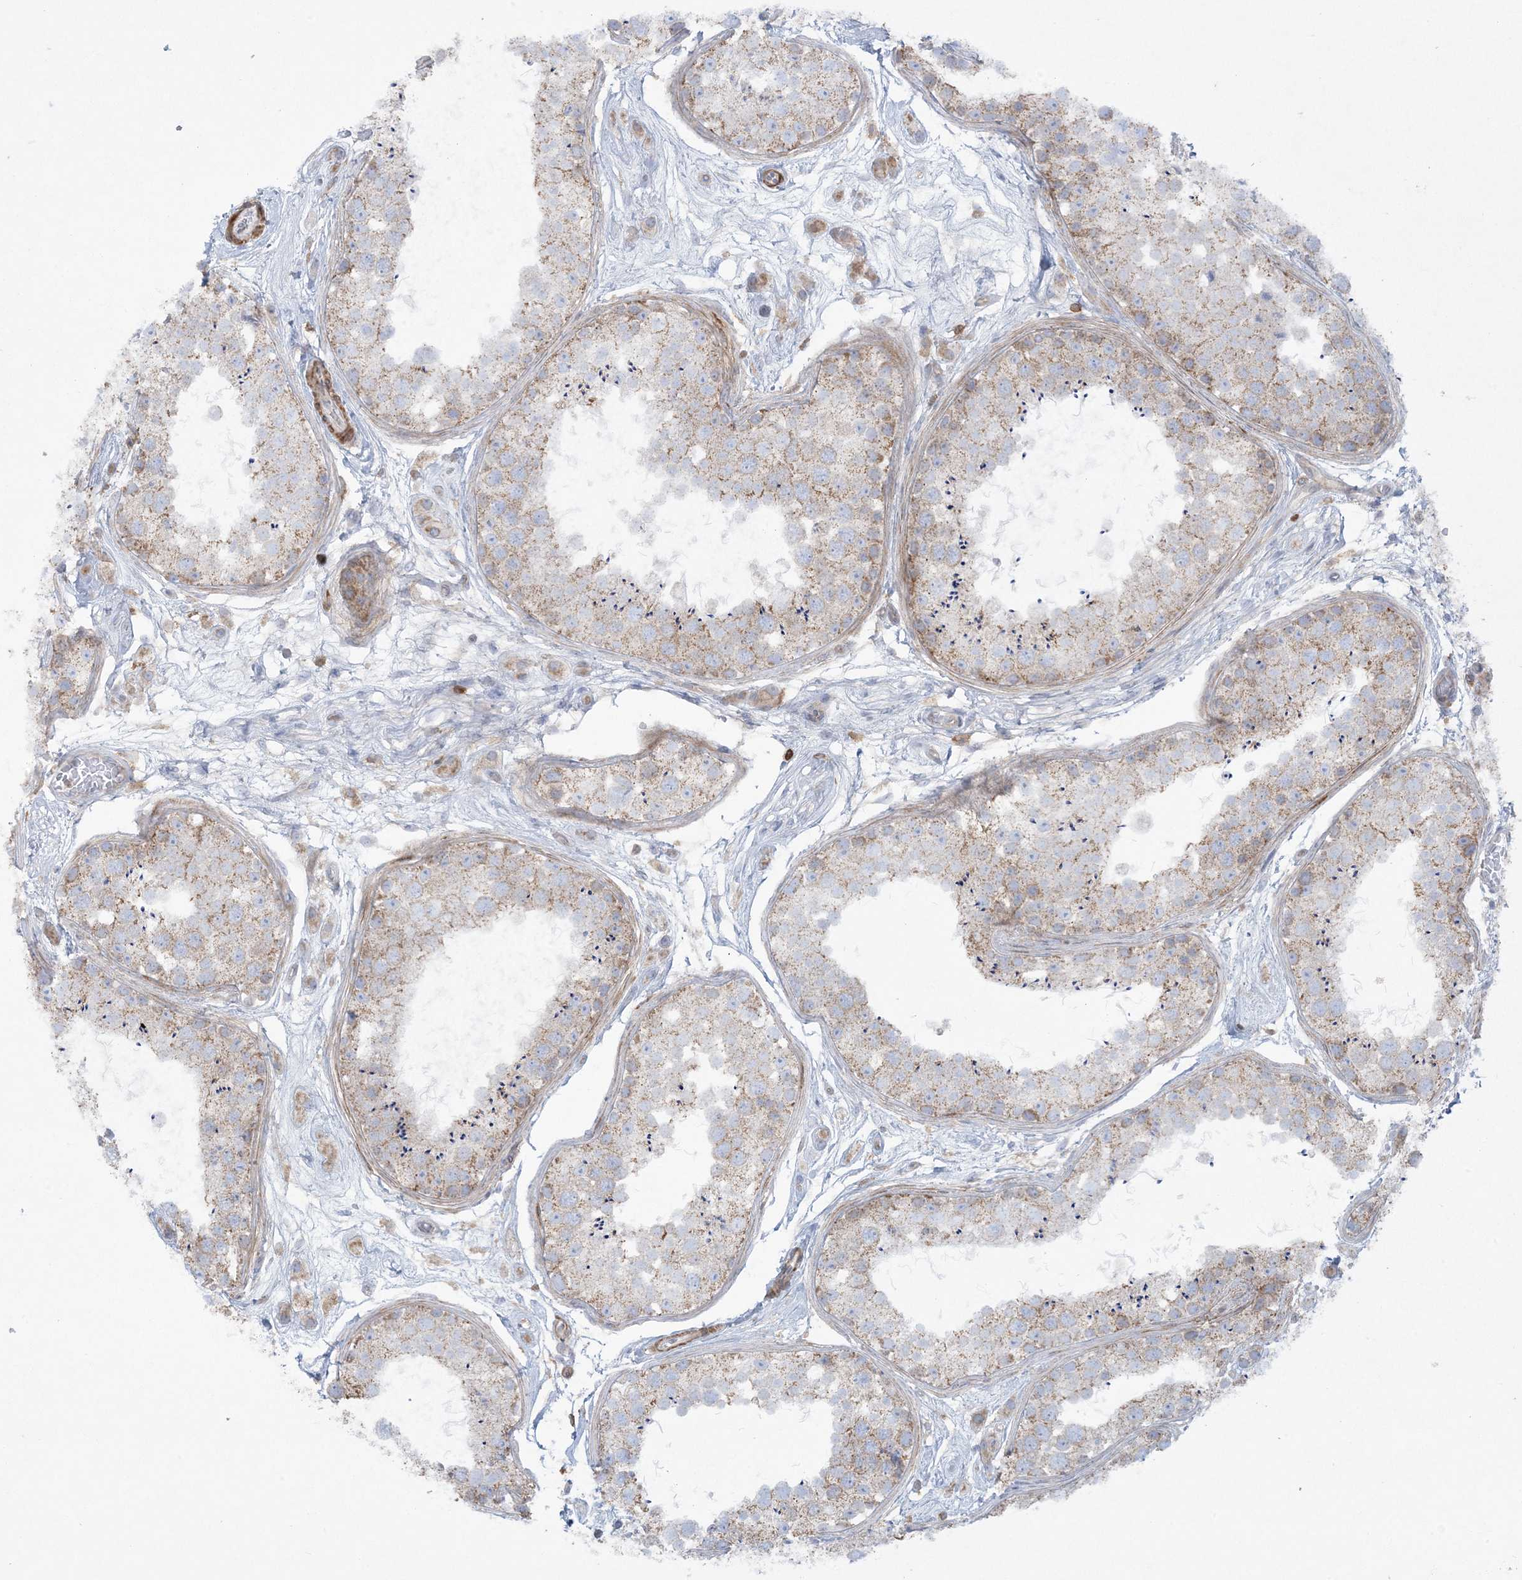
{"staining": {"intensity": "moderate", "quantity": "<25%", "location": "cytoplasmic/membranous"}, "tissue": "testis", "cell_type": "Cells in seminiferous ducts", "image_type": "normal", "snomed": [{"axis": "morphology", "description": "Normal tissue, NOS"}, {"axis": "topography", "description": "Testis"}], "caption": "Immunohistochemical staining of benign human testis exhibits low levels of moderate cytoplasmic/membranous staining in approximately <25% of cells in seminiferous ducts.", "gene": "ARHGAP30", "patient": {"sex": "male", "age": 25}}